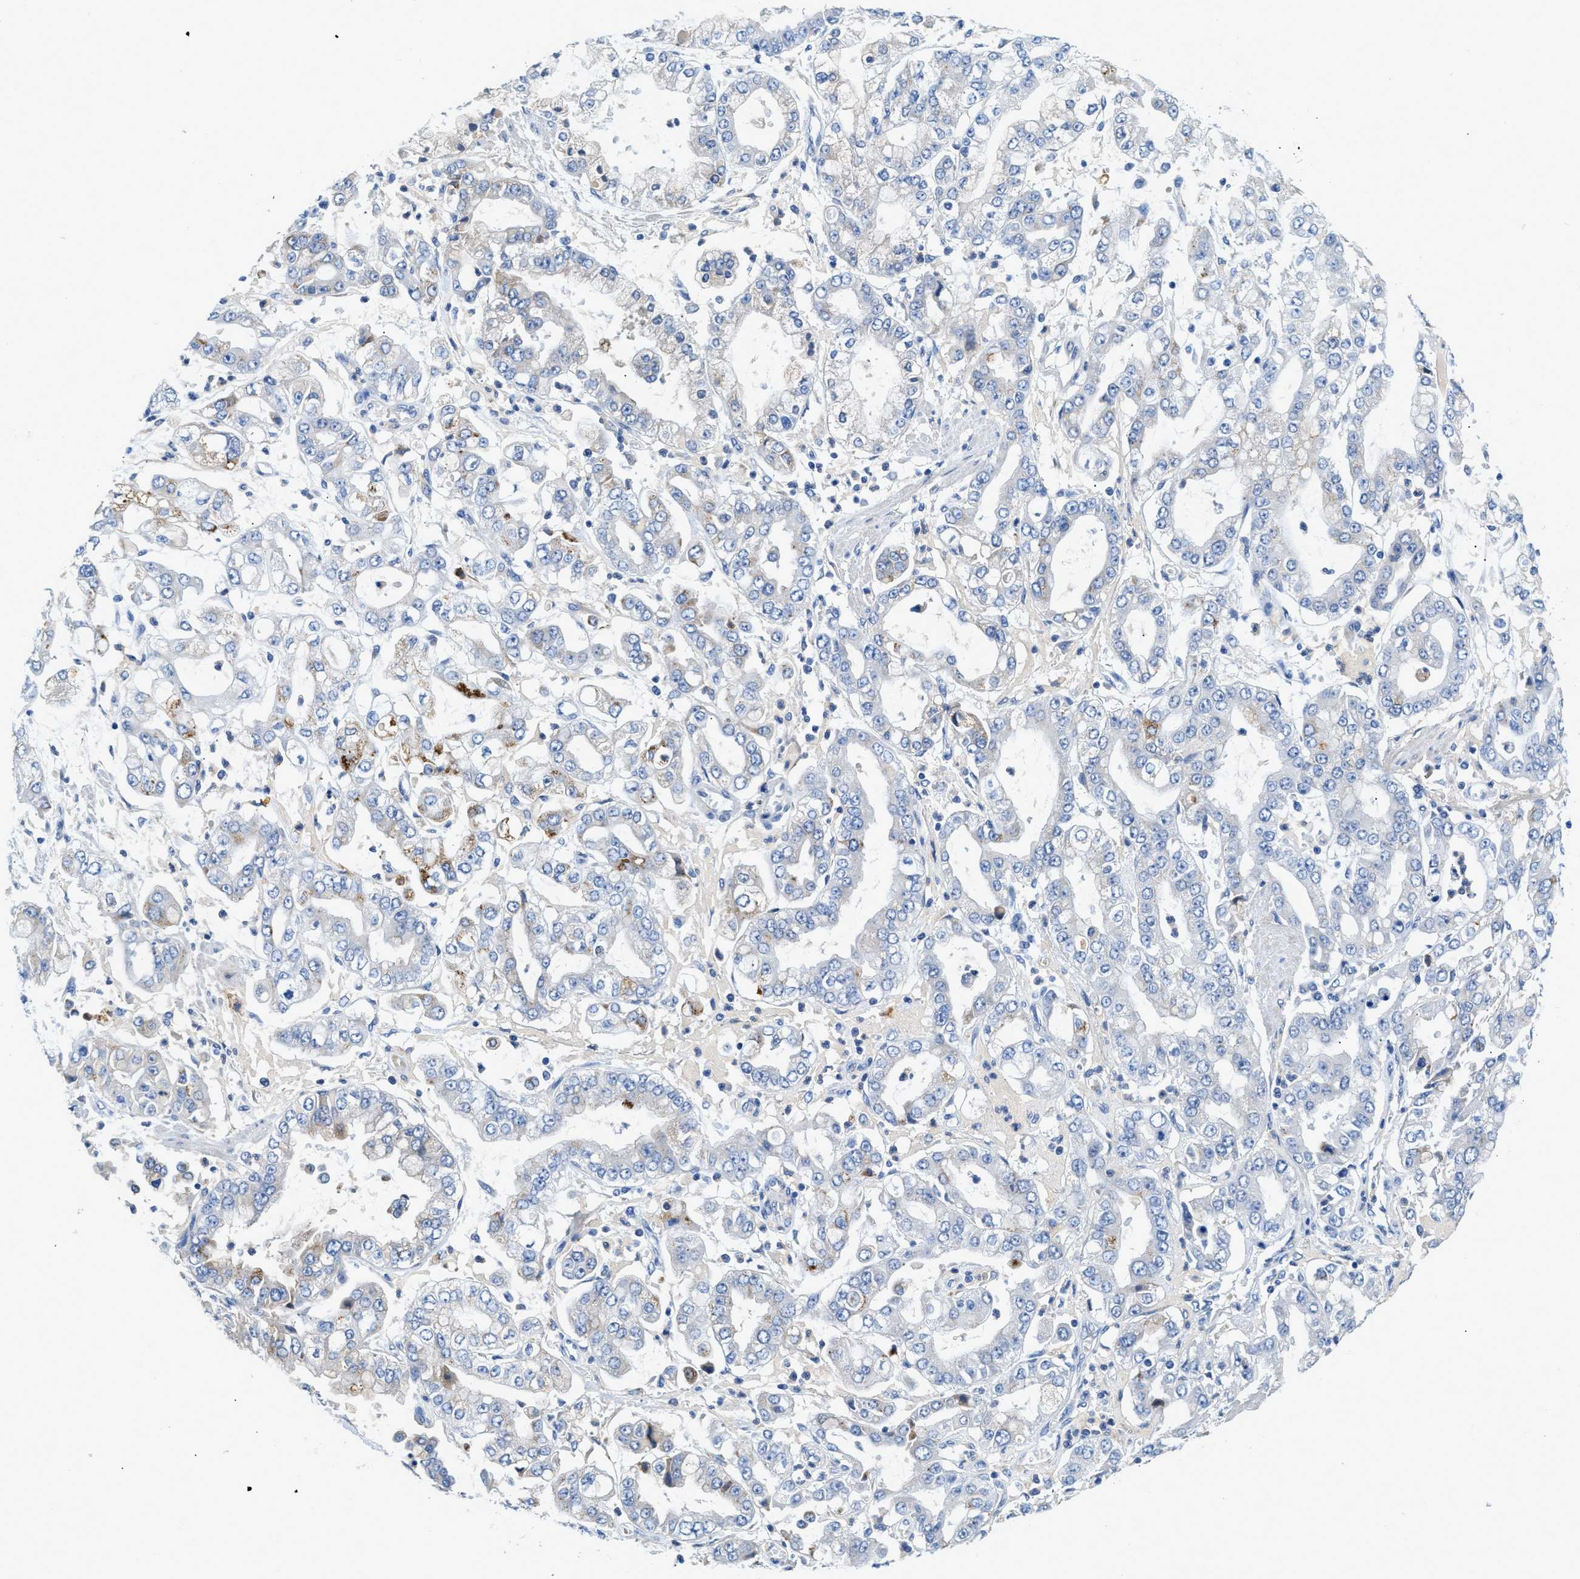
{"staining": {"intensity": "moderate", "quantity": "<25%", "location": "cytoplasmic/membranous"}, "tissue": "stomach cancer", "cell_type": "Tumor cells", "image_type": "cancer", "snomed": [{"axis": "morphology", "description": "Adenocarcinoma, NOS"}, {"axis": "topography", "description": "Stomach"}], "caption": "Protein expression analysis of stomach cancer demonstrates moderate cytoplasmic/membranous expression in approximately <25% of tumor cells.", "gene": "TSPAN3", "patient": {"sex": "male", "age": 76}}